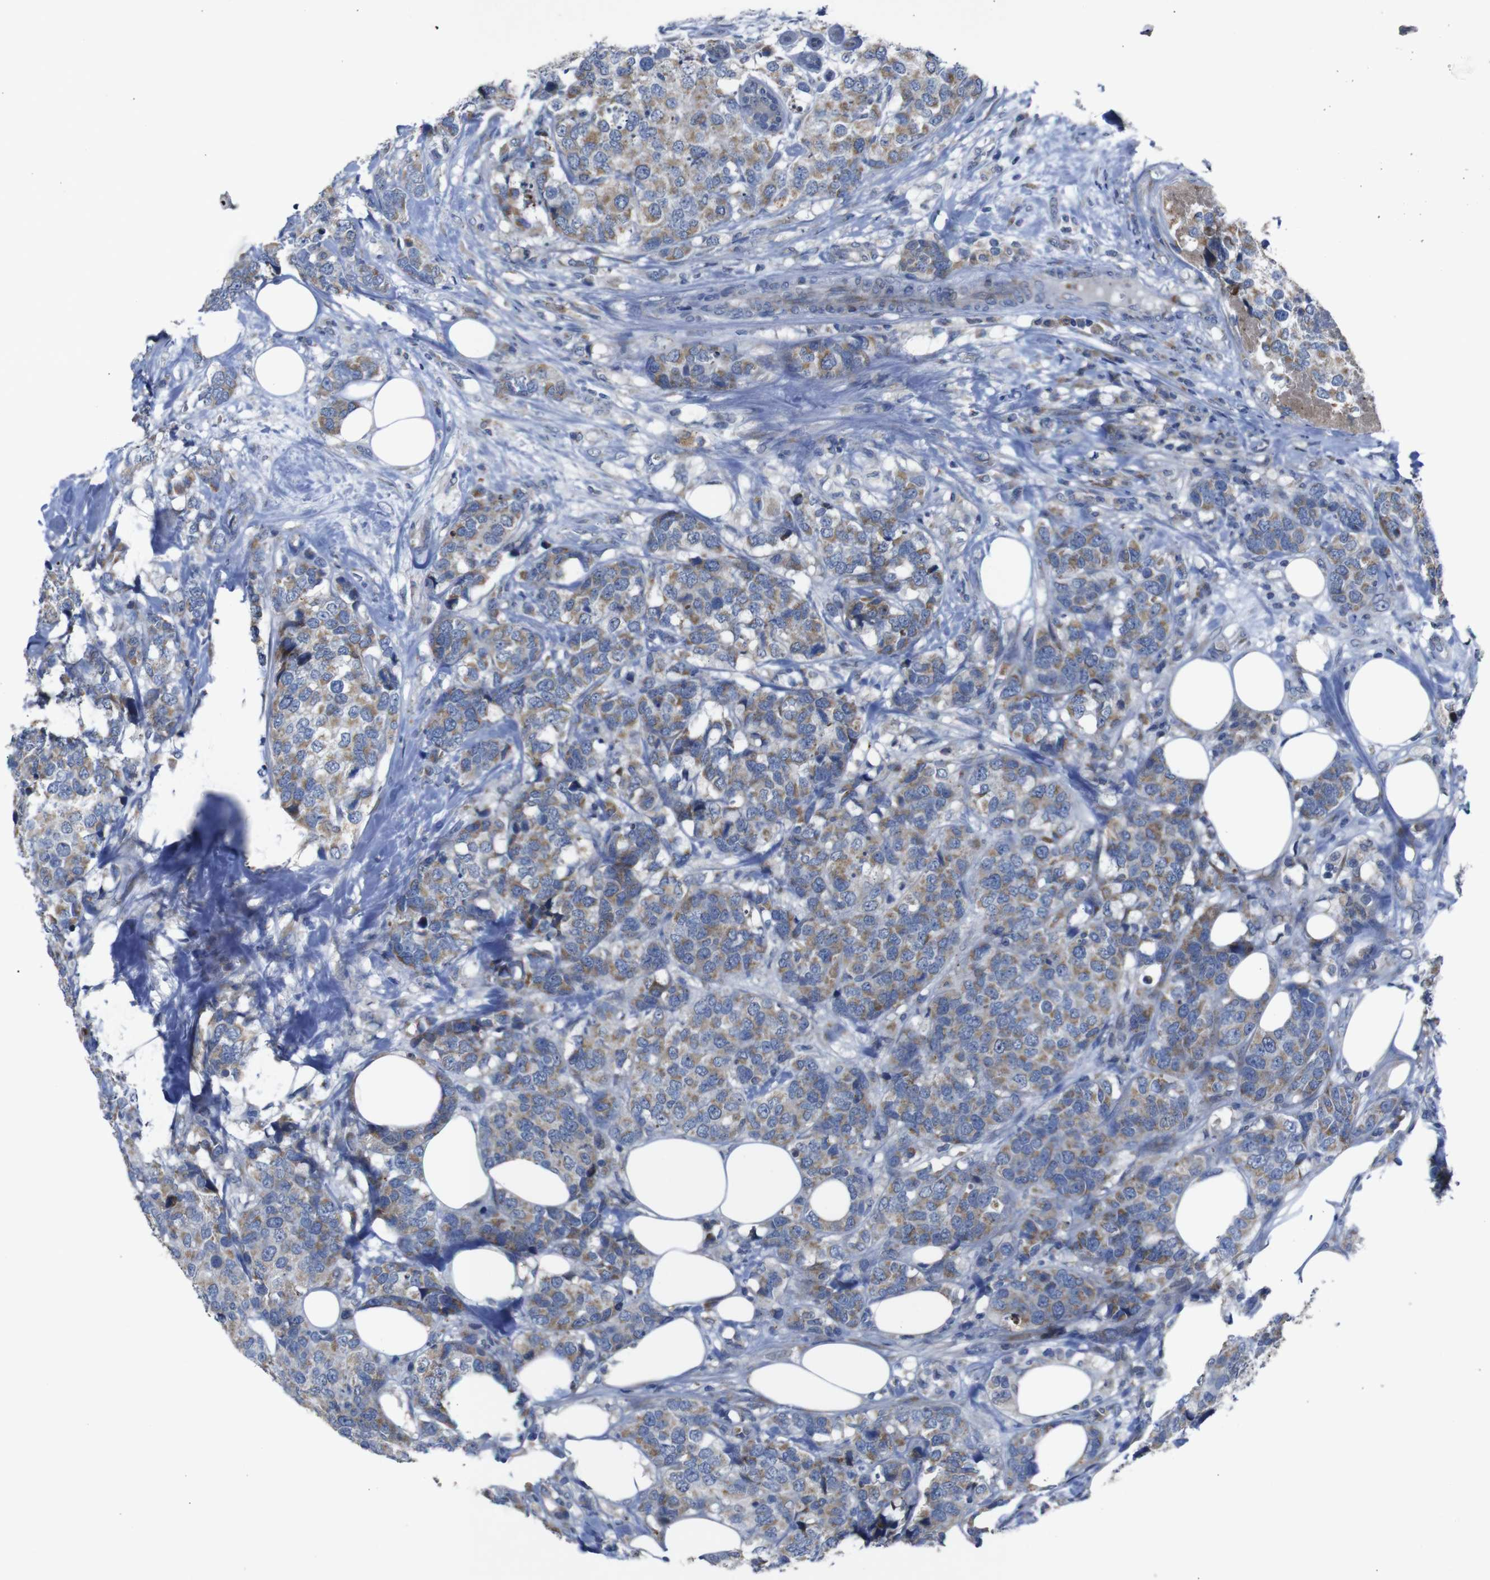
{"staining": {"intensity": "moderate", "quantity": ">75%", "location": "cytoplasmic/membranous"}, "tissue": "breast cancer", "cell_type": "Tumor cells", "image_type": "cancer", "snomed": [{"axis": "morphology", "description": "Lobular carcinoma"}, {"axis": "topography", "description": "Breast"}], "caption": "Protein staining by immunohistochemistry (IHC) displays moderate cytoplasmic/membranous expression in about >75% of tumor cells in breast cancer (lobular carcinoma).", "gene": "CHST10", "patient": {"sex": "female", "age": 59}}